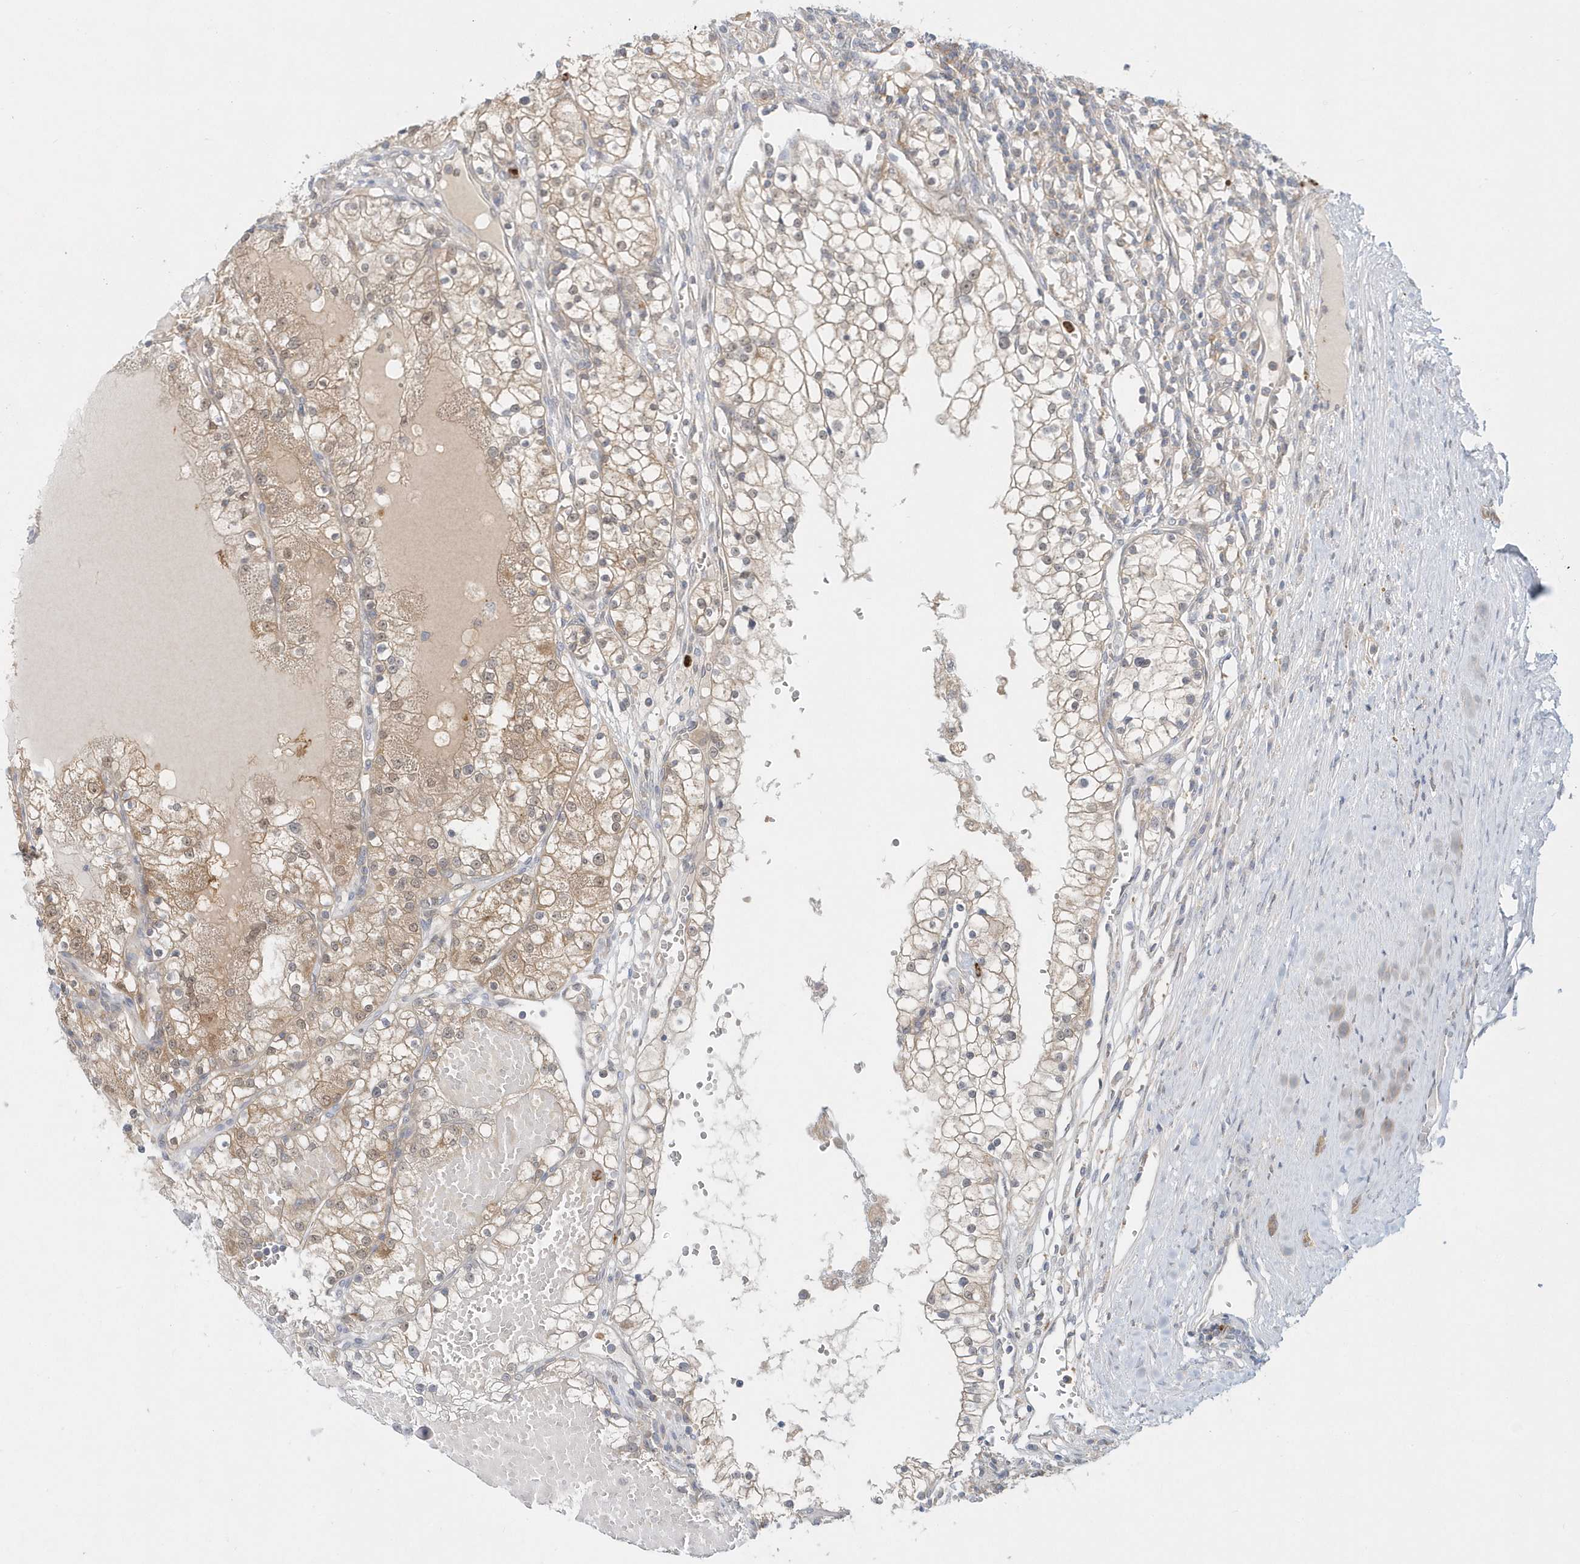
{"staining": {"intensity": "moderate", "quantity": ">75%", "location": "cytoplasmic/membranous"}, "tissue": "renal cancer", "cell_type": "Tumor cells", "image_type": "cancer", "snomed": [{"axis": "morphology", "description": "Normal tissue, NOS"}, {"axis": "morphology", "description": "Adenocarcinoma, NOS"}, {"axis": "topography", "description": "Kidney"}], "caption": "This histopathology image exhibits renal cancer (adenocarcinoma) stained with immunohistochemistry (IHC) to label a protein in brown. The cytoplasmic/membranous of tumor cells show moderate positivity for the protein. Nuclei are counter-stained blue.", "gene": "RNF7", "patient": {"sex": "male", "age": 68}}